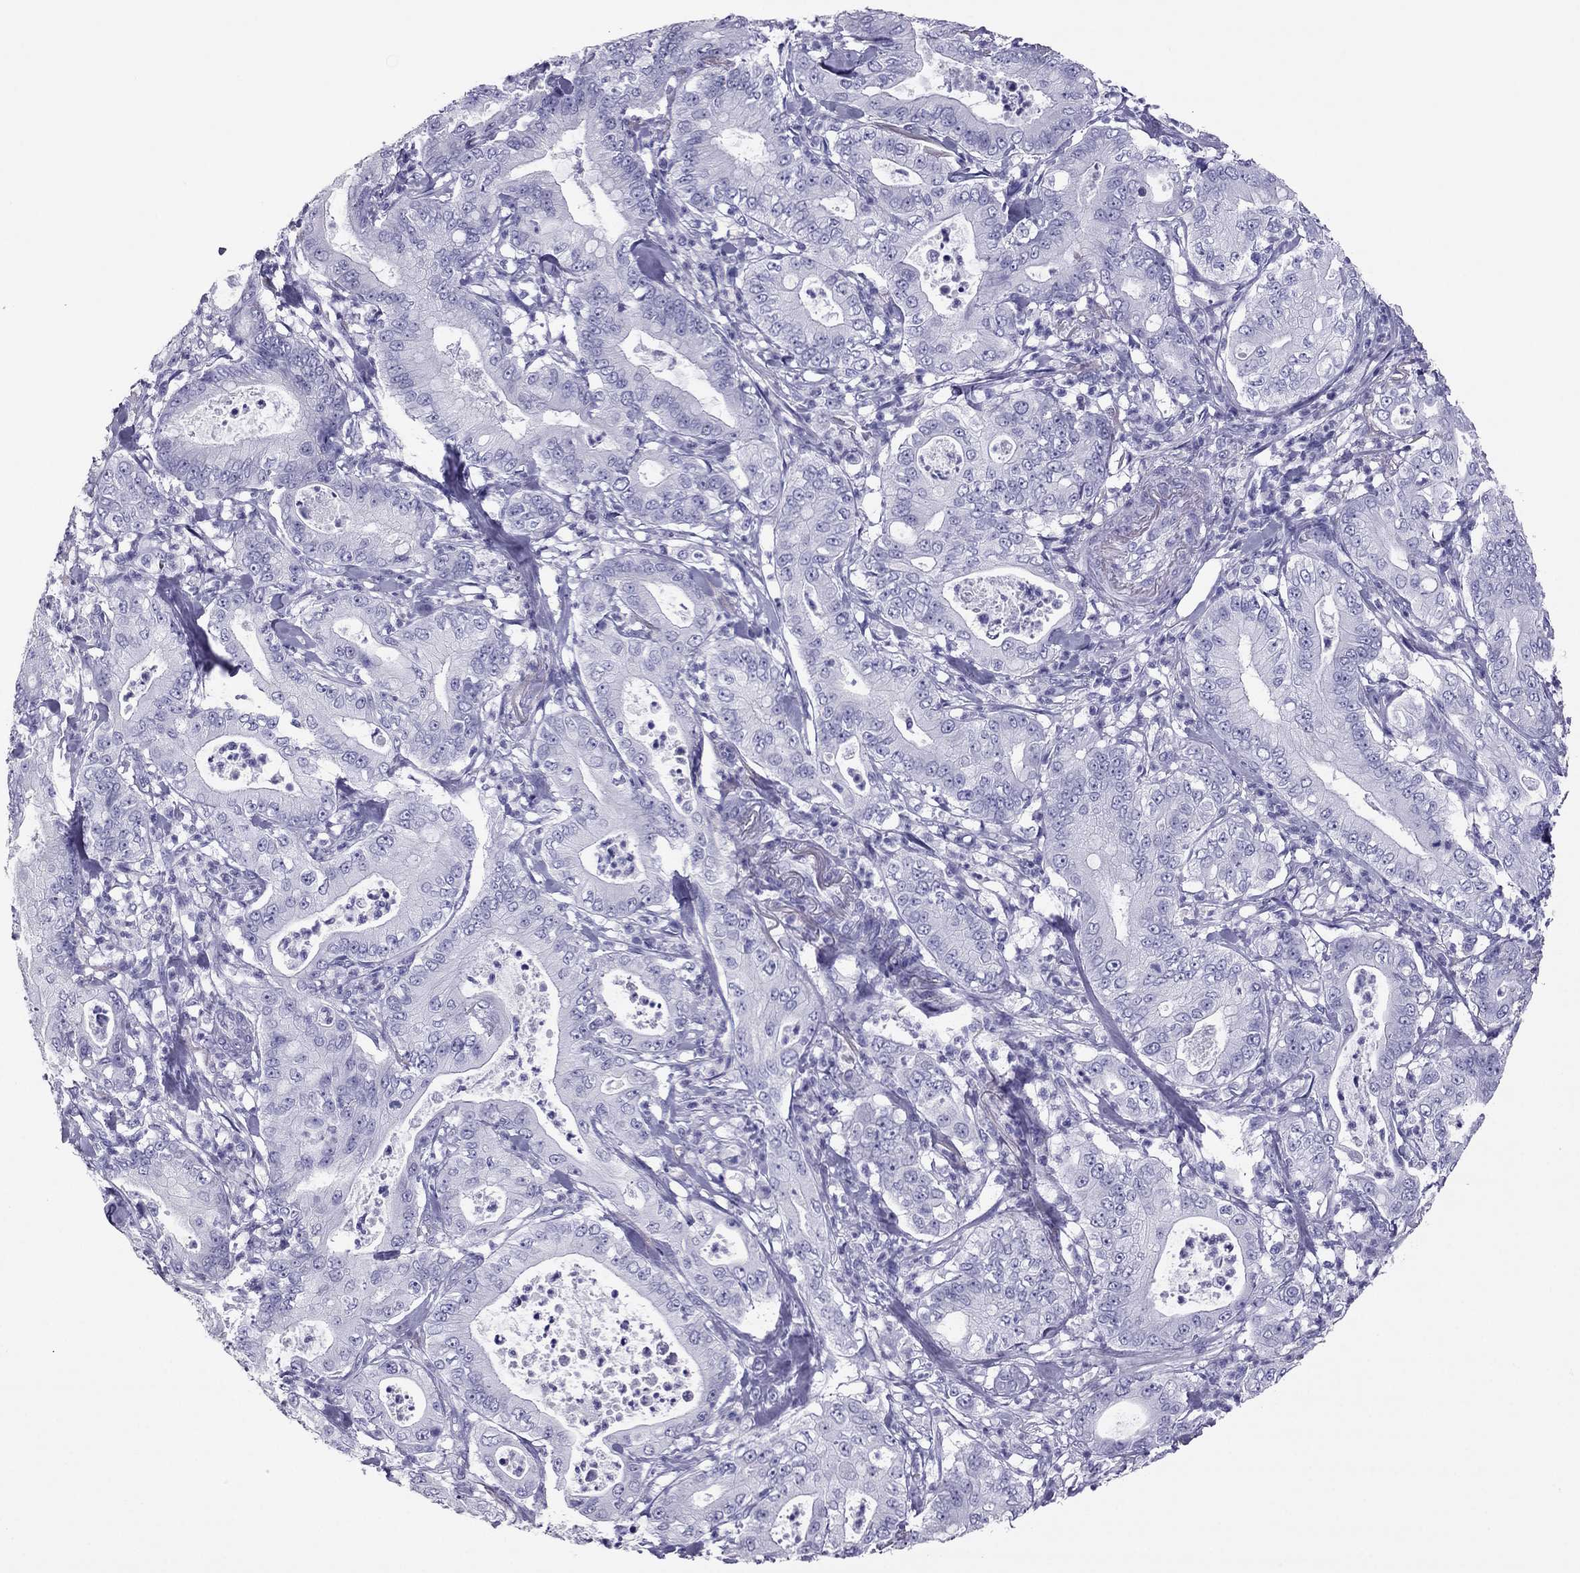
{"staining": {"intensity": "negative", "quantity": "none", "location": "none"}, "tissue": "pancreatic cancer", "cell_type": "Tumor cells", "image_type": "cancer", "snomed": [{"axis": "morphology", "description": "Adenocarcinoma, NOS"}, {"axis": "topography", "description": "Pancreas"}], "caption": "High power microscopy image of an IHC image of pancreatic cancer, revealing no significant expression in tumor cells.", "gene": "PDE6A", "patient": {"sex": "male", "age": 71}}